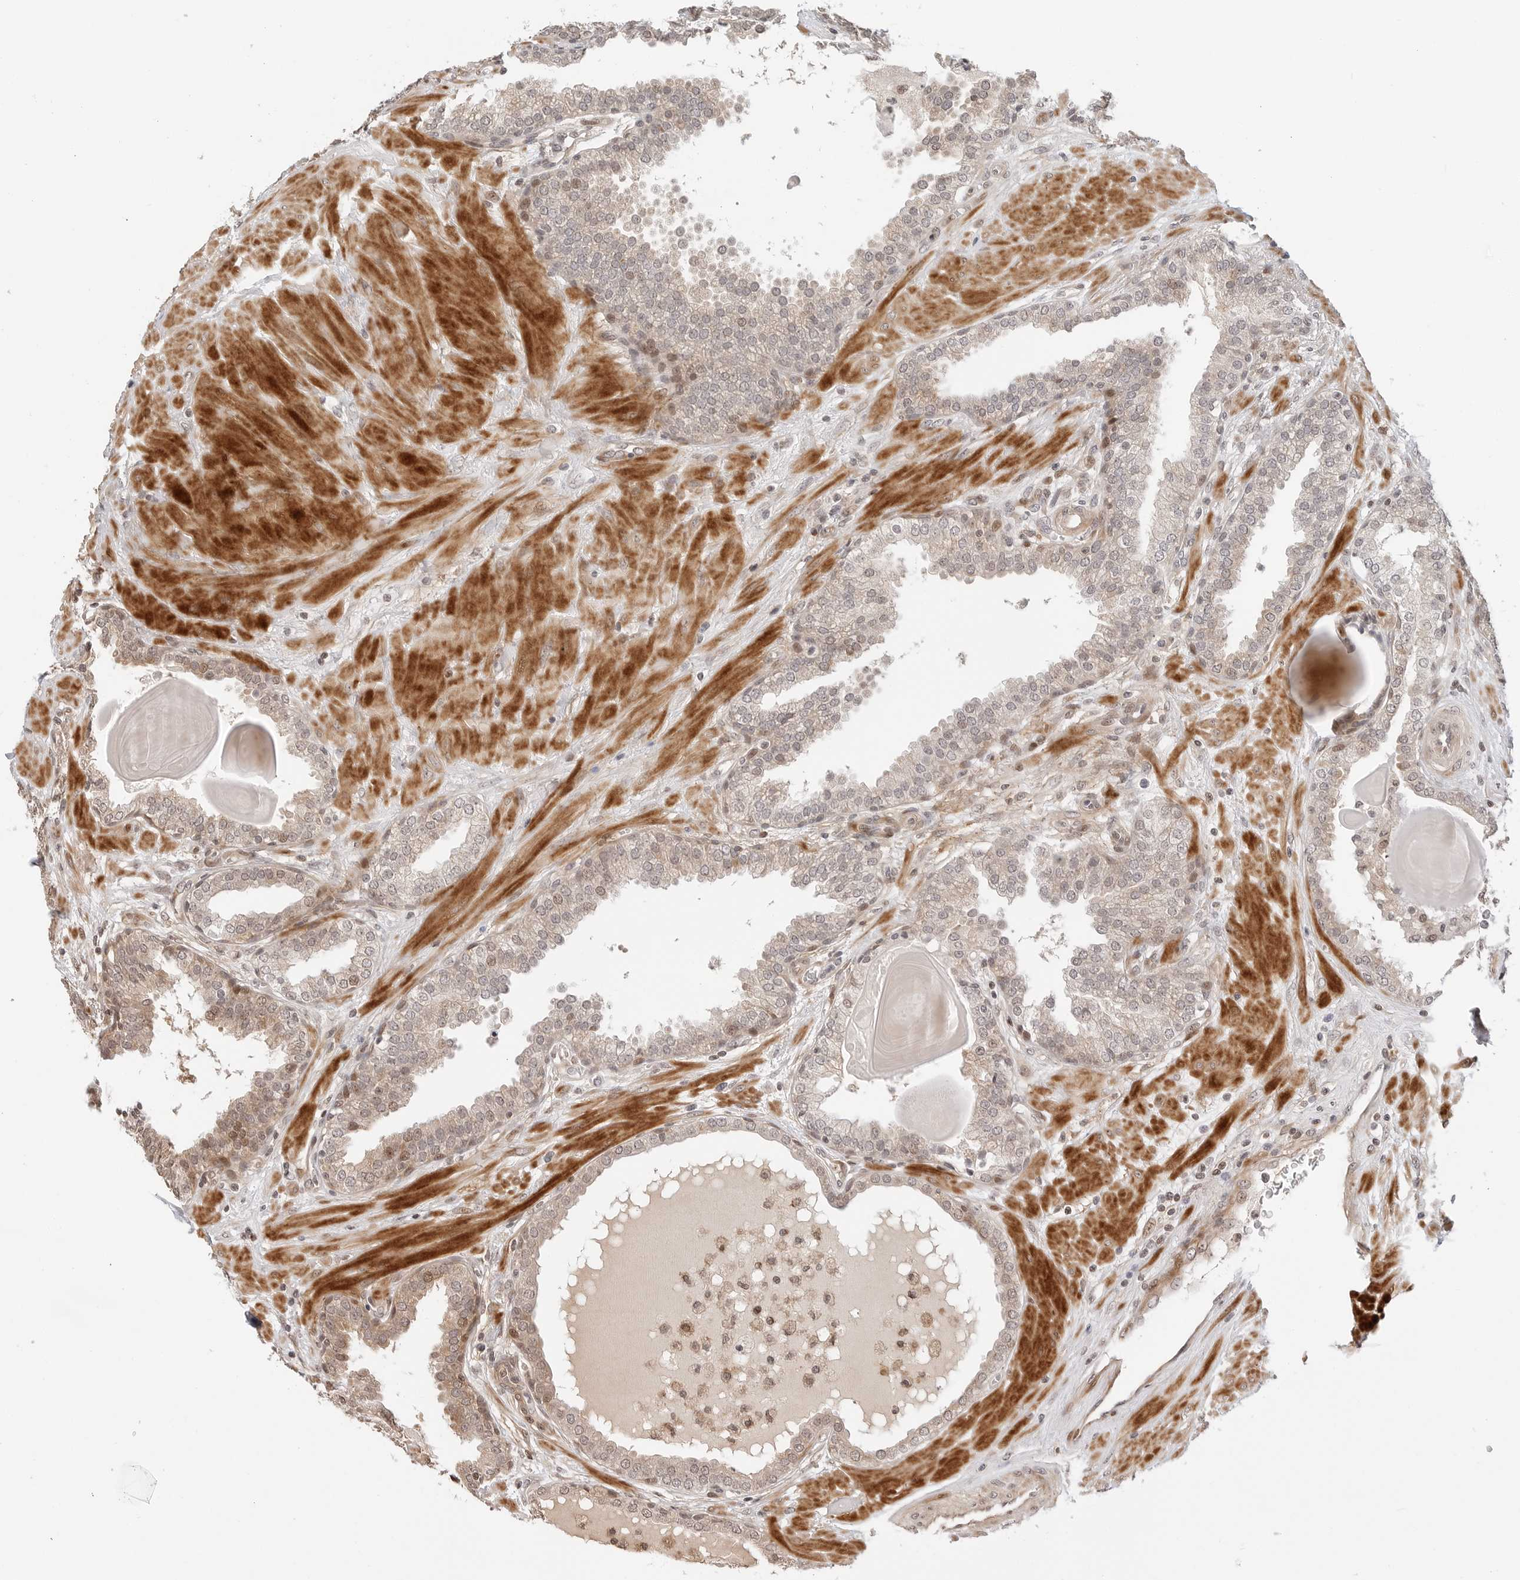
{"staining": {"intensity": "weak", "quantity": "<25%", "location": "cytoplasmic/membranous,nuclear"}, "tissue": "prostate", "cell_type": "Glandular cells", "image_type": "normal", "snomed": [{"axis": "morphology", "description": "Normal tissue, NOS"}, {"axis": "topography", "description": "Prostate"}], "caption": "Immunohistochemistry (IHC) micrograph of benign prostate: prostate stained with DAB demonstrates no significant protein expression in glandular cells.", "gene": "GEM", "patient": {"sex": "male", "age": 51}}